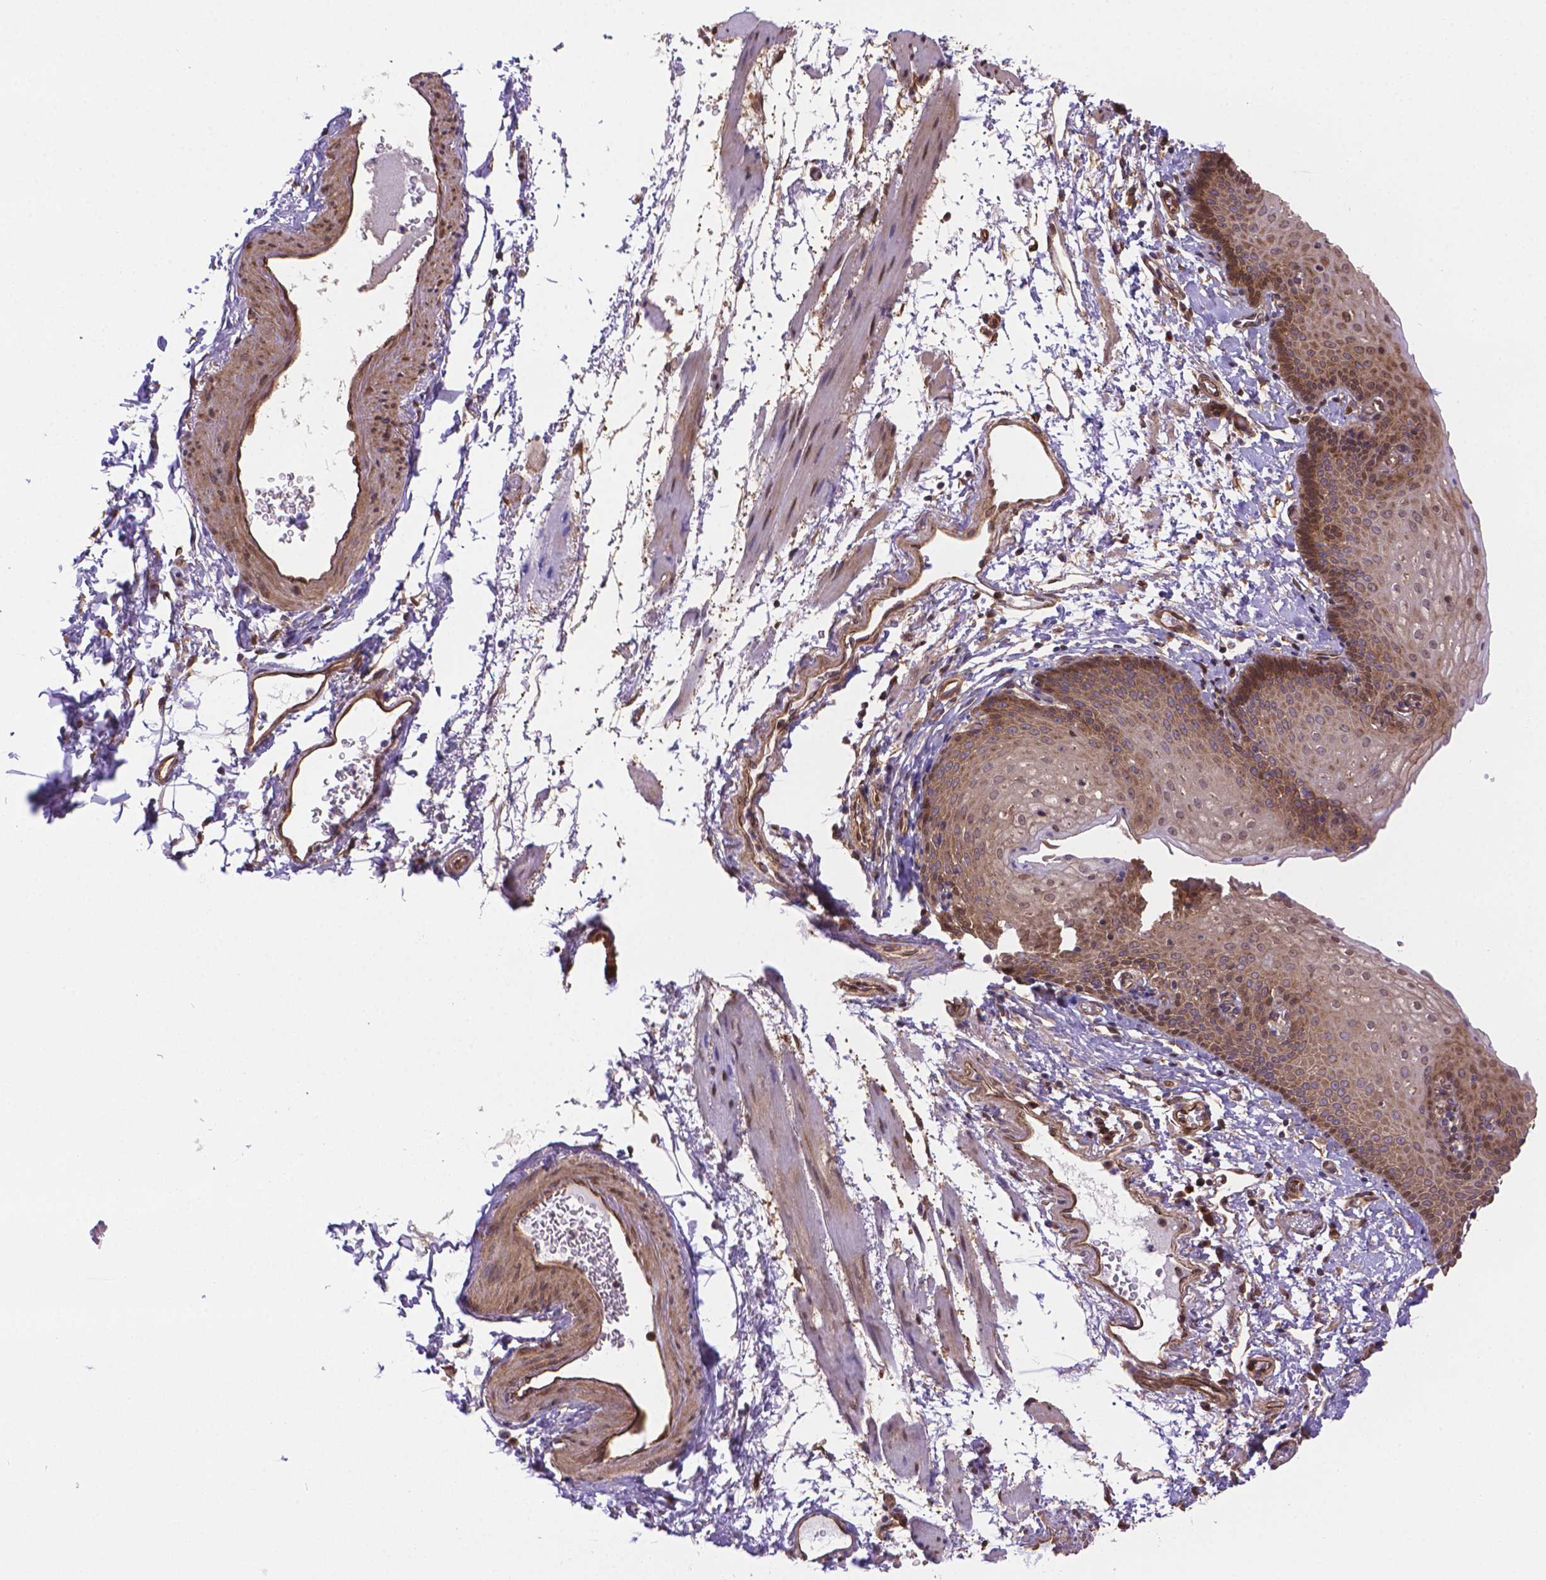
{"staining": {"intensity": "moderate", "quantity": "<25%", "location": "cytoplasmic/membranous"}, "tissue": "esophagus", "cell_type": "Squamous epithelial cells", "image_type": "normal", "snomed": [{"axis": "morphology", "description": "Normal tissue, NOS"}, {"axis": "topography", "description": "Esophagus"}], "caption": "Immunohistochemistry micrograph of benign esophagus: esophagus stained using immunohistochemistry exhibits low levels of moderate protein expression localized specifically in the cytoplasmic/membranous of squamous epithelial cells, appearing as a cytoplasmic/membranous brown color.", "gene": "YAP1", "patient": {"sex": "female", "age": 64}}